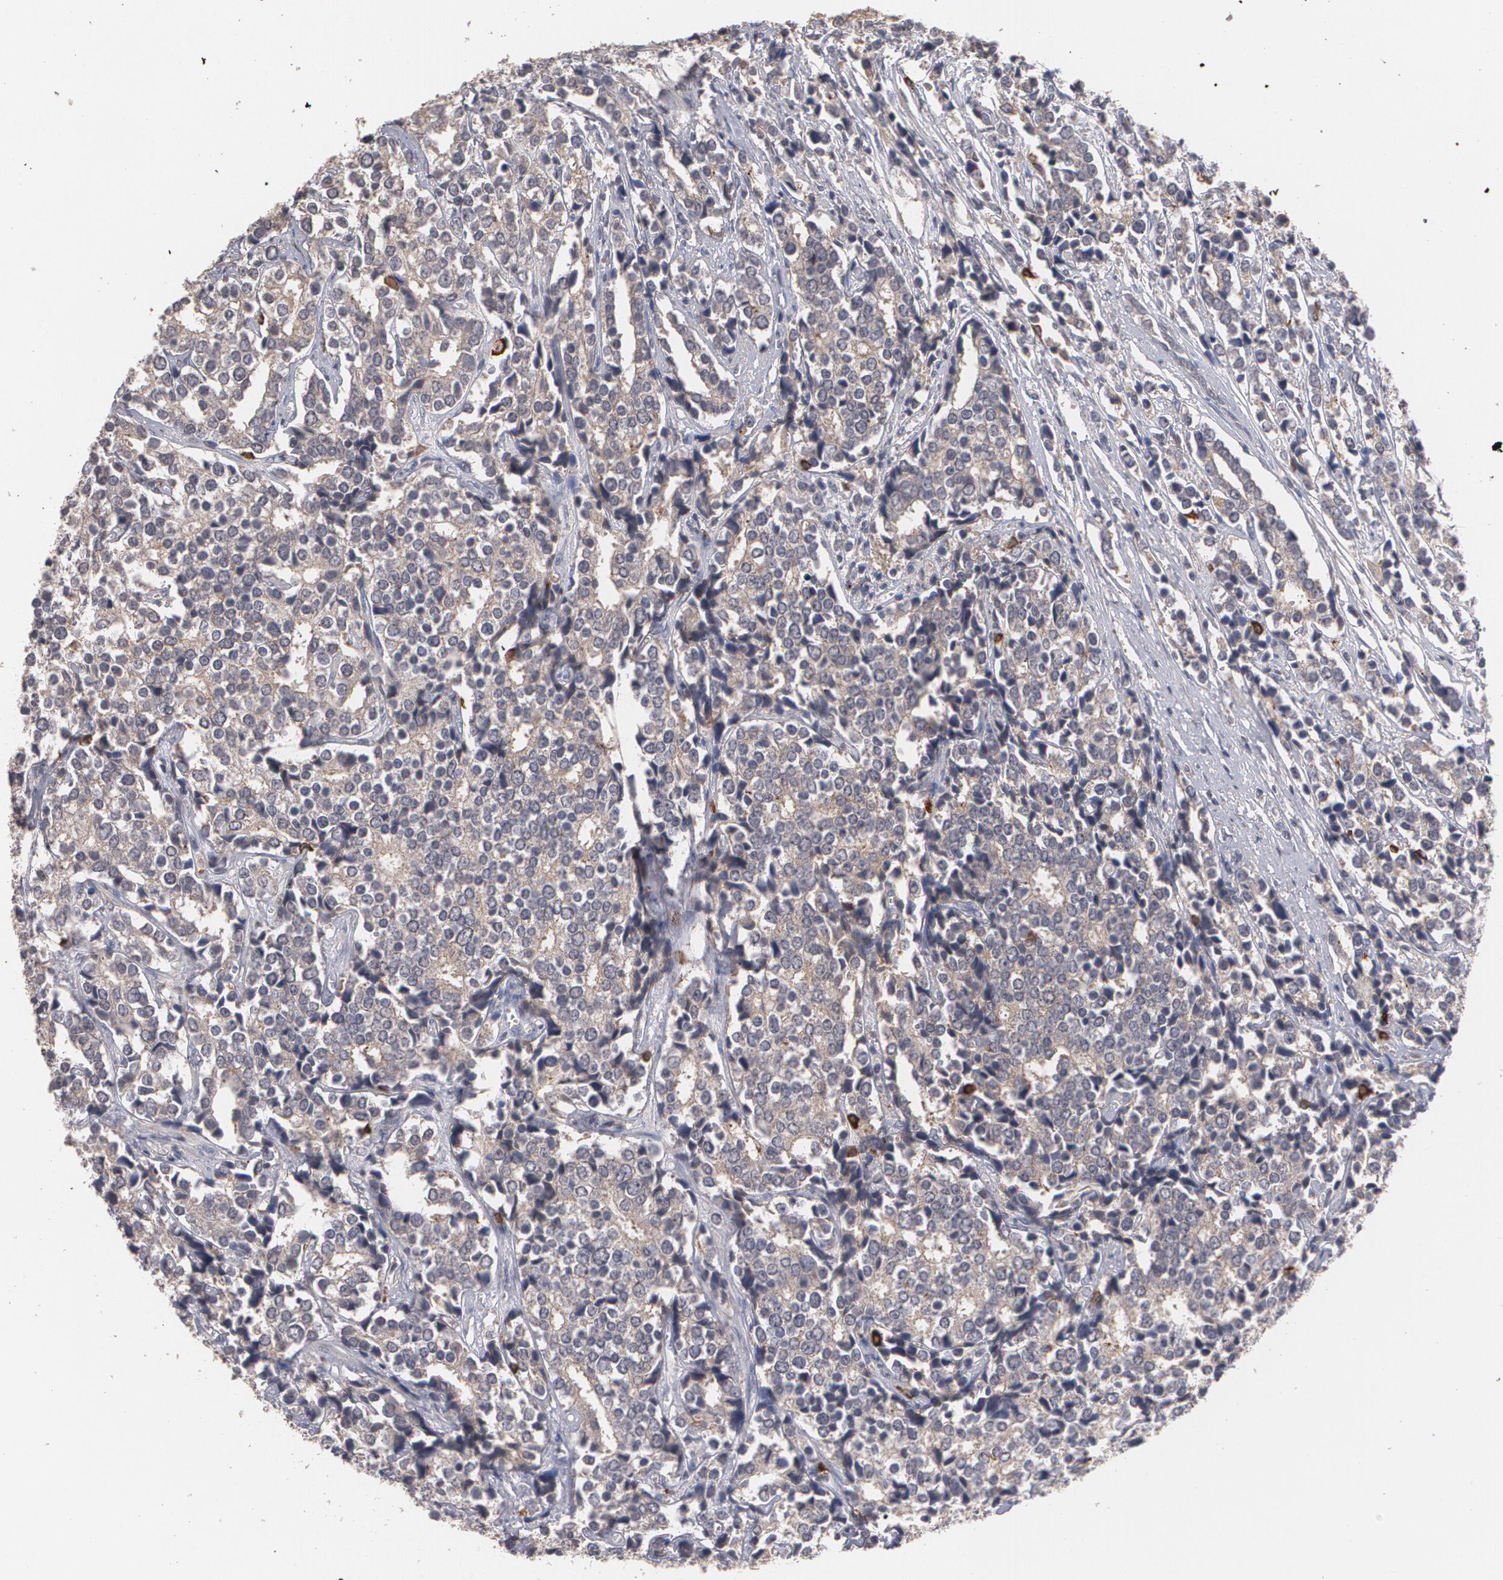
{"staining": {"intensity": "moderate", "quantity": ">75%", "location": "cytoplasmic/membranous"}, "tissue": "prostate cancer", "cell_type": "Tumor cells", "image_type": "cancer", "snomed": [{"axis": "morphology", "description": "Adenocarcinoma, High grade"}, {"axis": "topography", "description": "Prostate"}], "caption": "Moderate cytoplasmic/membranous expression for a protein is identified in about >75% of tumor cells of prostate cancer (adenocarcinoma (high-grade)) using immunohistochemistry.", "gene": "ARF6", "patient": {"sex": "male", "age": 71}}